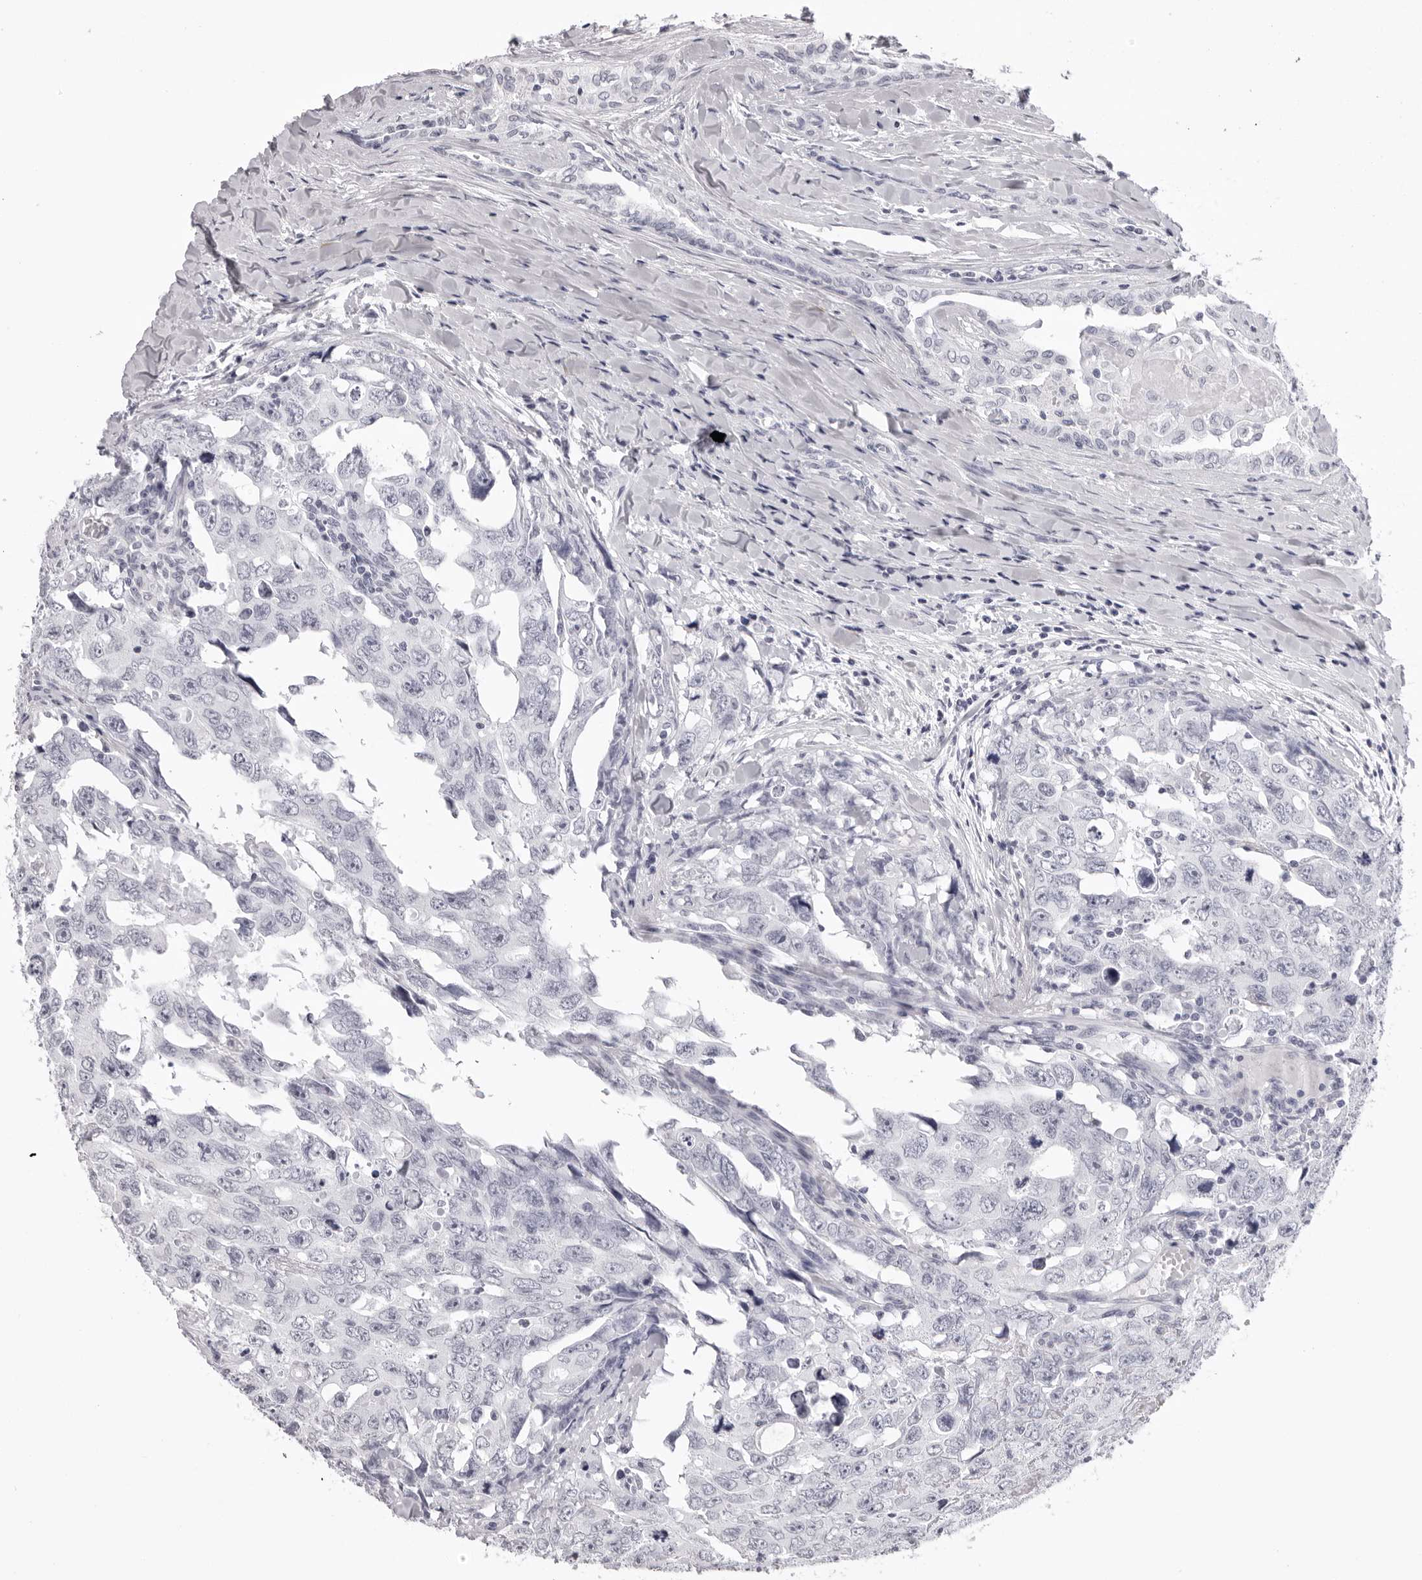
{"staining": {"intensity": "negative", "quantity": "none", "location": "none"}, "tissue": "testis cancer", "cell_type": "Tumor cells", "image_type": "cancer", "snomed": [{"axis": "morphology", "description": "Carcinoma, Embryonal, NOS"}, {"axis": "topography", "description": "Testis"}], "caption": "An immunohistochemistry (IHC) image of embryonal carcinoma (testis) is shown. There is no staining in tumor cells of embryonal carcinoma (testis).", "gene": "CST1", "patient": {"sex": "male", "age": 28}}